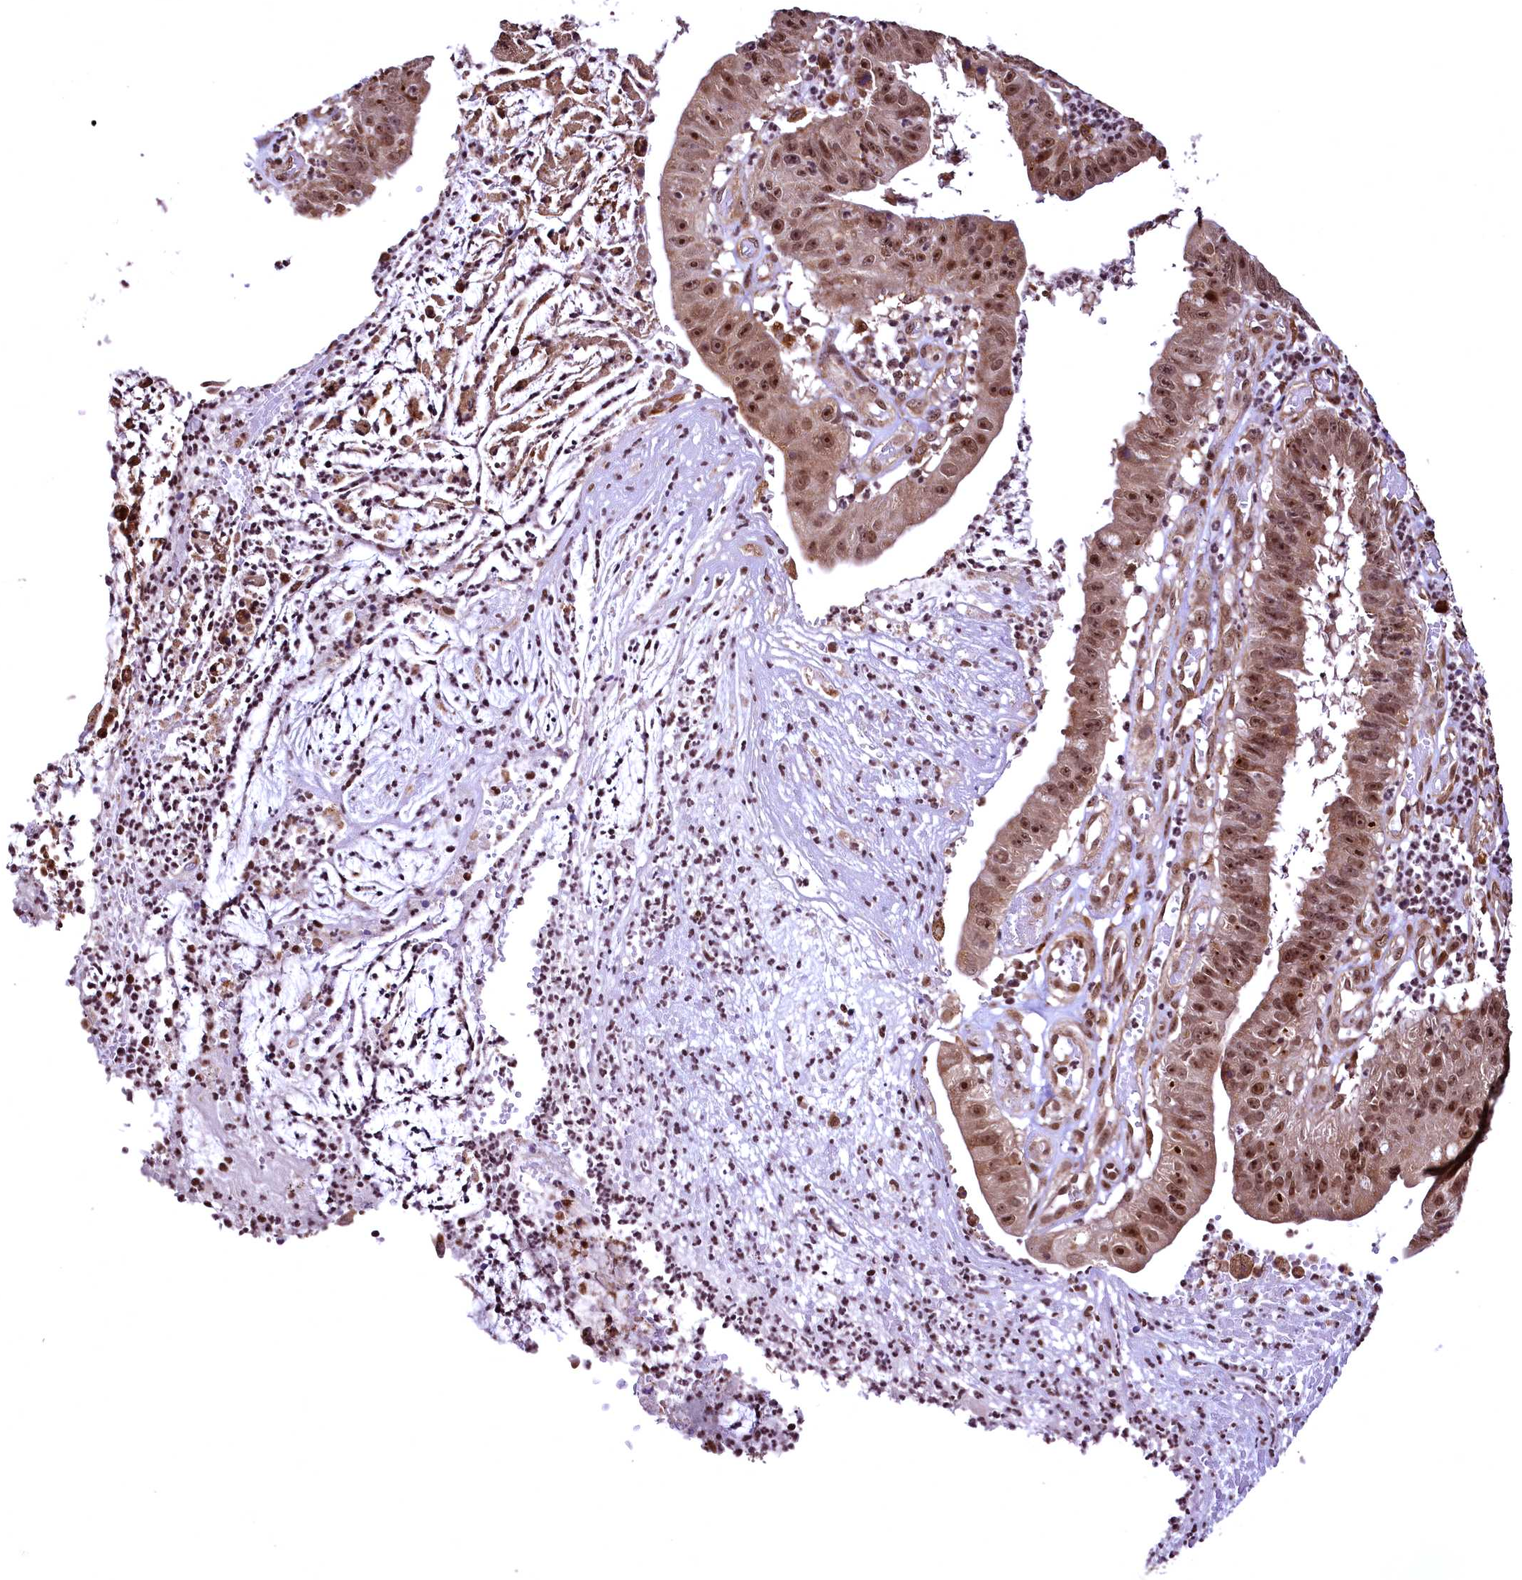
{"staining": {"intensity": "moderate", "quantity": ">75%", "location": "nuclear"}, "tissue": "stomach cancer", "cell_type": "Tumor cells", "image_type": "cancer", "snomed": [{"axis": "morphology", "description": "Adenocarcinoma, NOS"}, {"axis": "topography", "description": "Stomach"}], "caption": "A medium amount of moderate nuclear expression is identified in about >75% of tumor cells in stomach cancer tissue.", "gene": "PDS5B", "patient": {"sex": "male", "age": 59}}